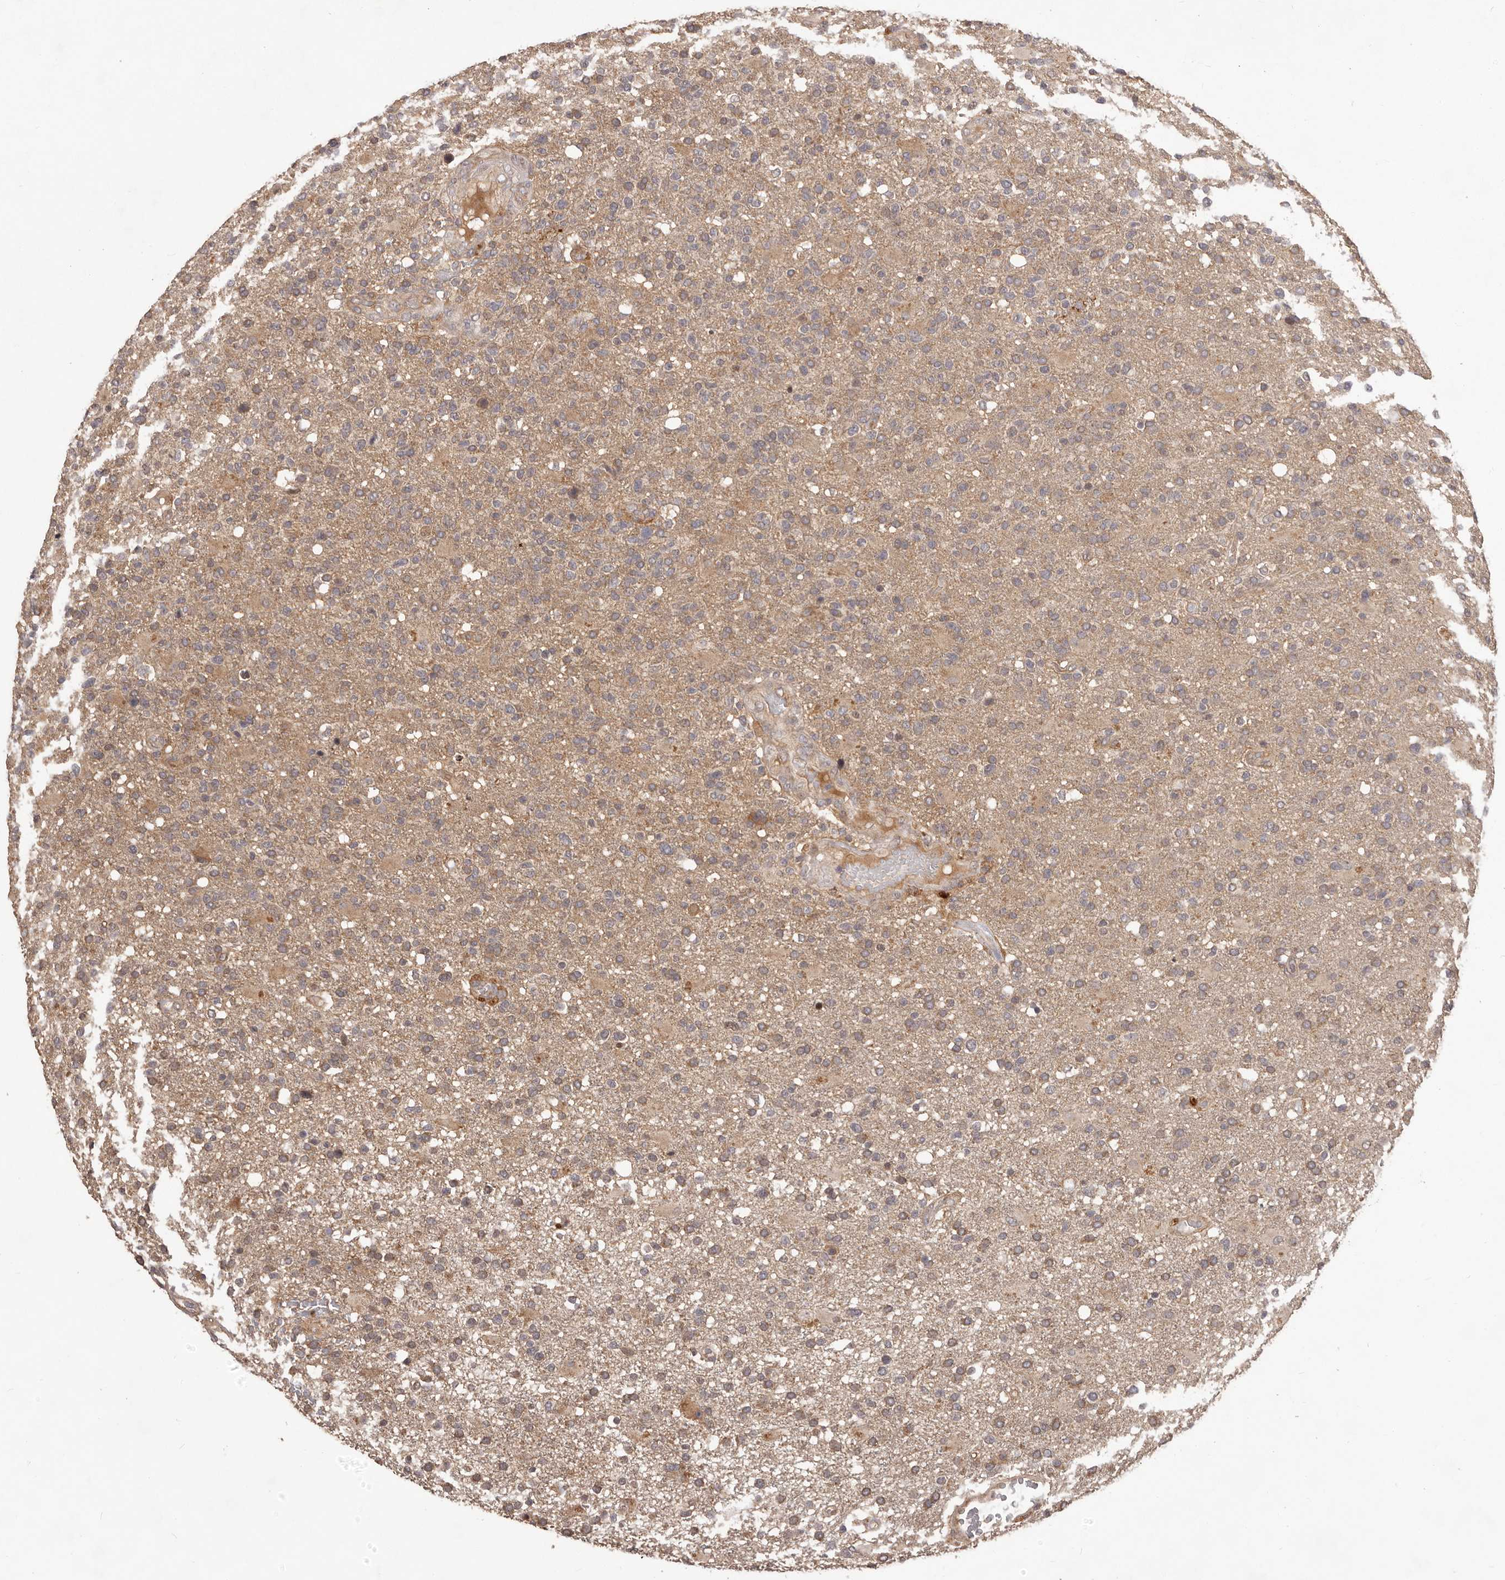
{"staining": {"intensity": "weak", "quantity": "25%-75%", "location": "cytoplasmic/membranous"}, "tissue": "glioma", "cell_type": "Tumor cells", "image_type": "cancer", "snomed": [{"axis": "morphology", "description": "Glioma, malignant, High grade"}, {"axis": "topography", "description": "Brain"}], "caption": "DAB immunohistochemical staining of human high-grade glioma (malignant) reveals weak cytoplasmic/membranous protein positivity in about 25%-75% of tumor cells.", "gene": "MTO1", "patient": {"sex": "male", "age": 72}}